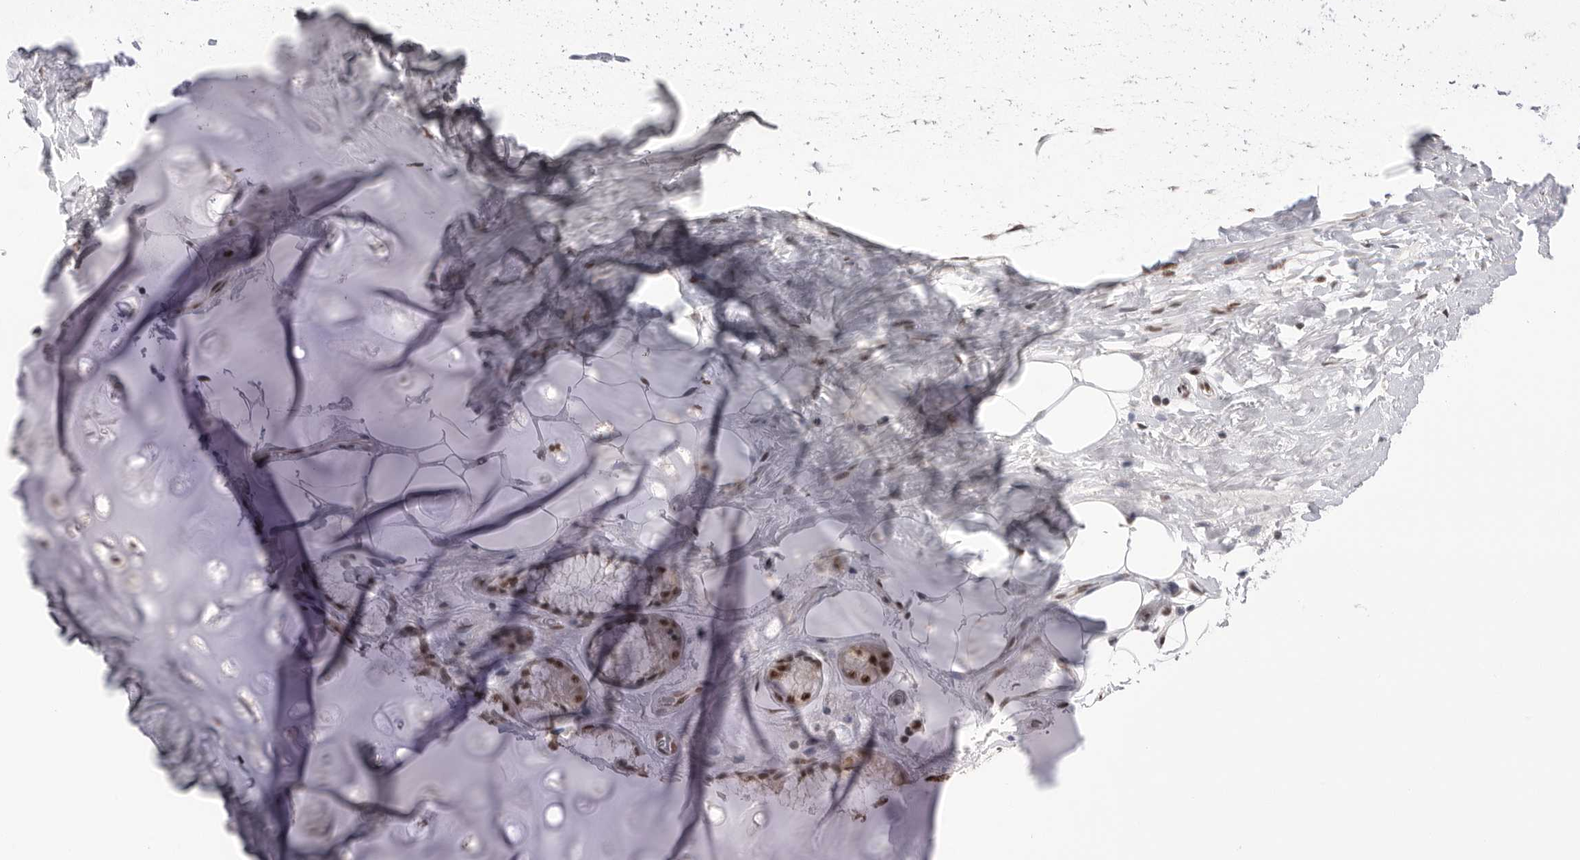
{"staining": {"intensity": "negative", "quantity": "none", "location": "none"}, "tissue": "adipose tissue", "cell_type": "Adipocytes", "image_type": "normal", "snomed": [{"axis": "morphology", "description": "Normal tissue, NOS"}, {"axis": "topography", "description": "Cartilage tissue"}], "caption": "A micrograph of human adipose tissue is negative for staining in adipocytes. Brightfield microscopy of IHC stained with DAB (3,3'-diaminobenzidine) (brown) and hematoxylin (blue), captured at high magnification.", "gene": "BCLAF3", "patient": {"sex": "female", "age": 63}}